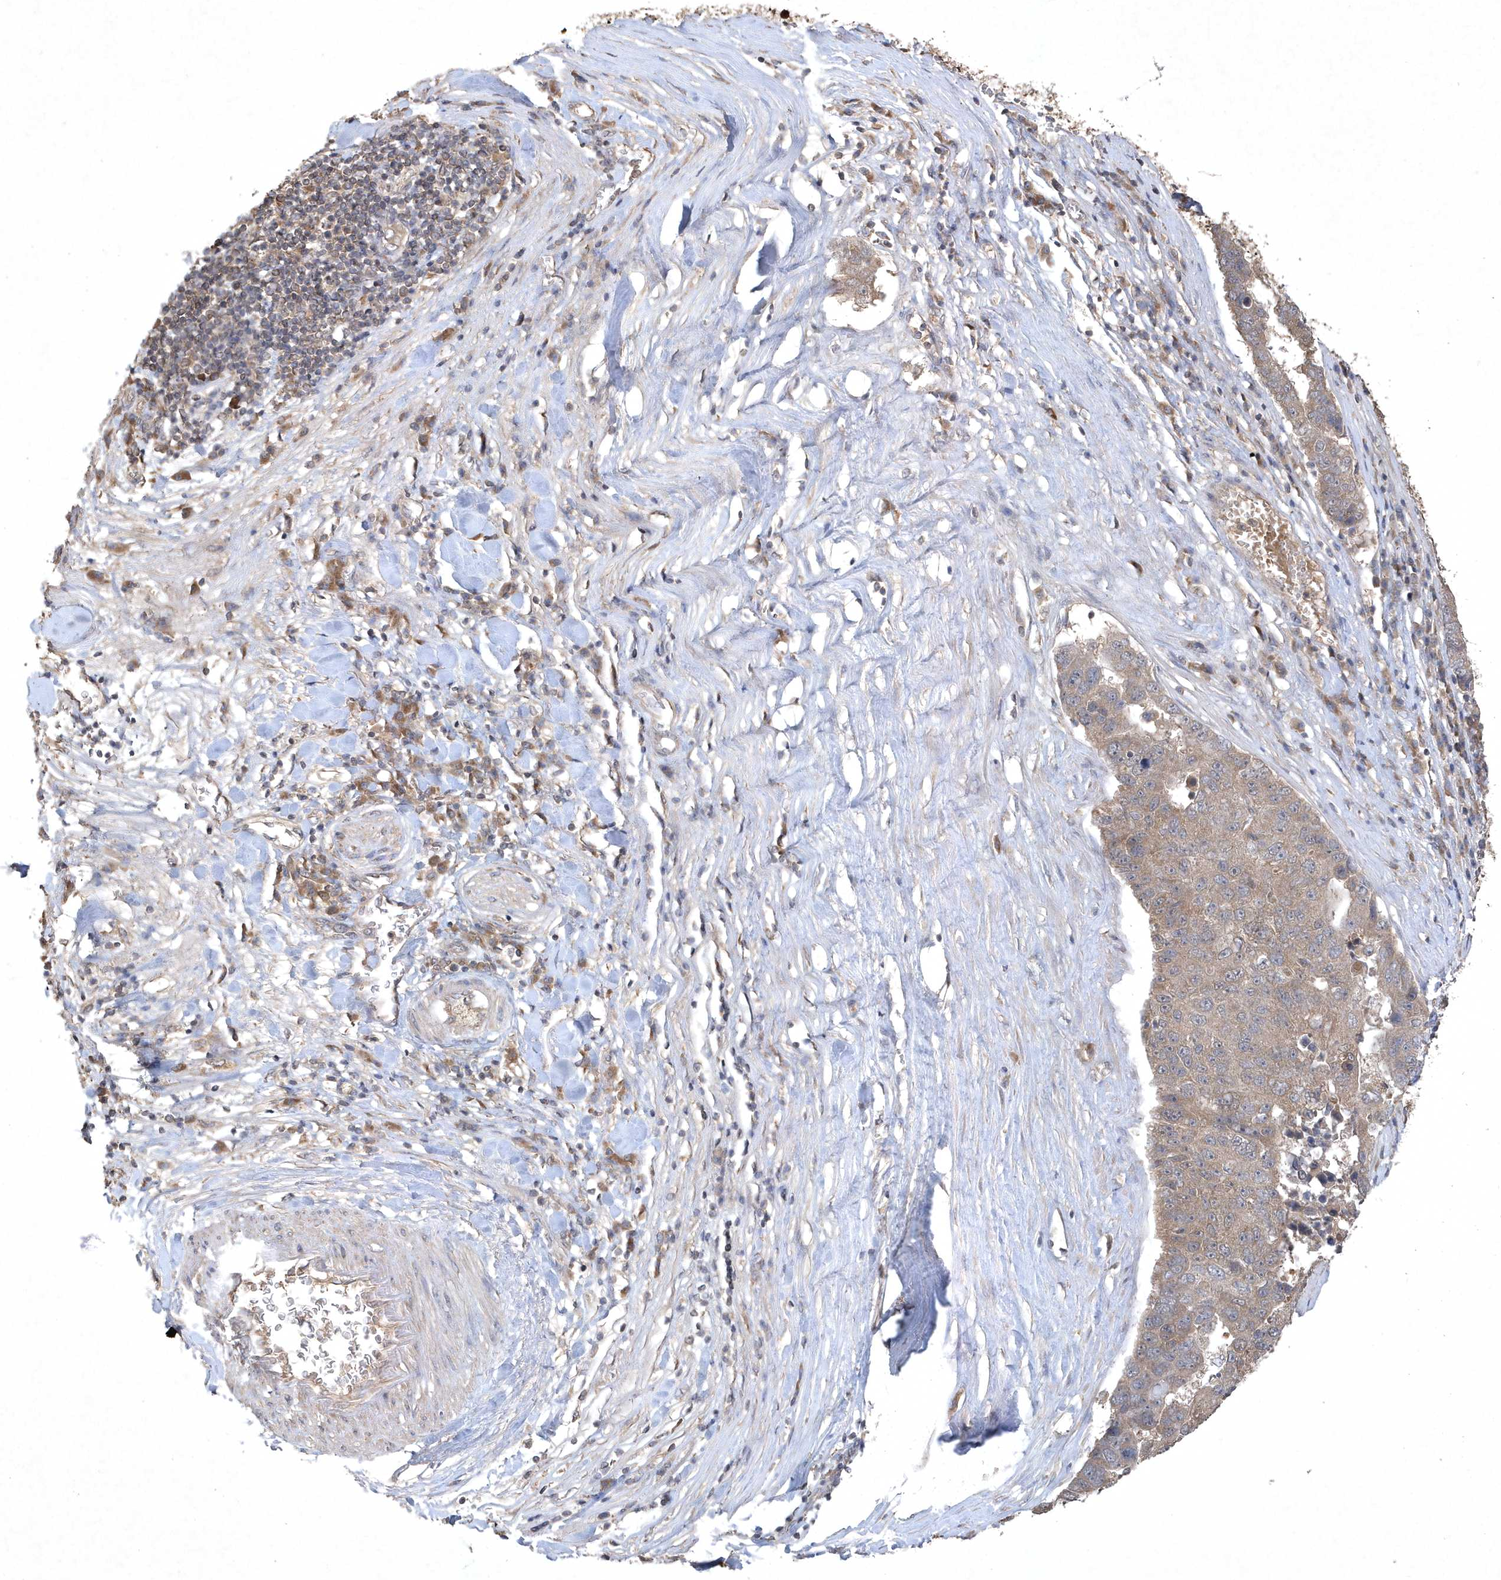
{"staining": {"intensity": "weak", "quantity": "25%-75%", "location": "cytoplasmic/membranous"}, "tissue": "pancreatic cancer", "cell_type": "Tumor cells", "image_type": "cancer", "snomed": [{"axis": "morphology", "description": "Adenocarcinoma, NOS"}, {"axis": "topography", "description": "Pancreas"}], "caption": "Human pancreatic adenocarcinoma stained with a brown dye reveals weak cytoplasmic/membranous positive positivity in about 25%-75% of tumor cells.", "gene": "AKR7A2", "patient": {"sex": "female", "age": 61}}